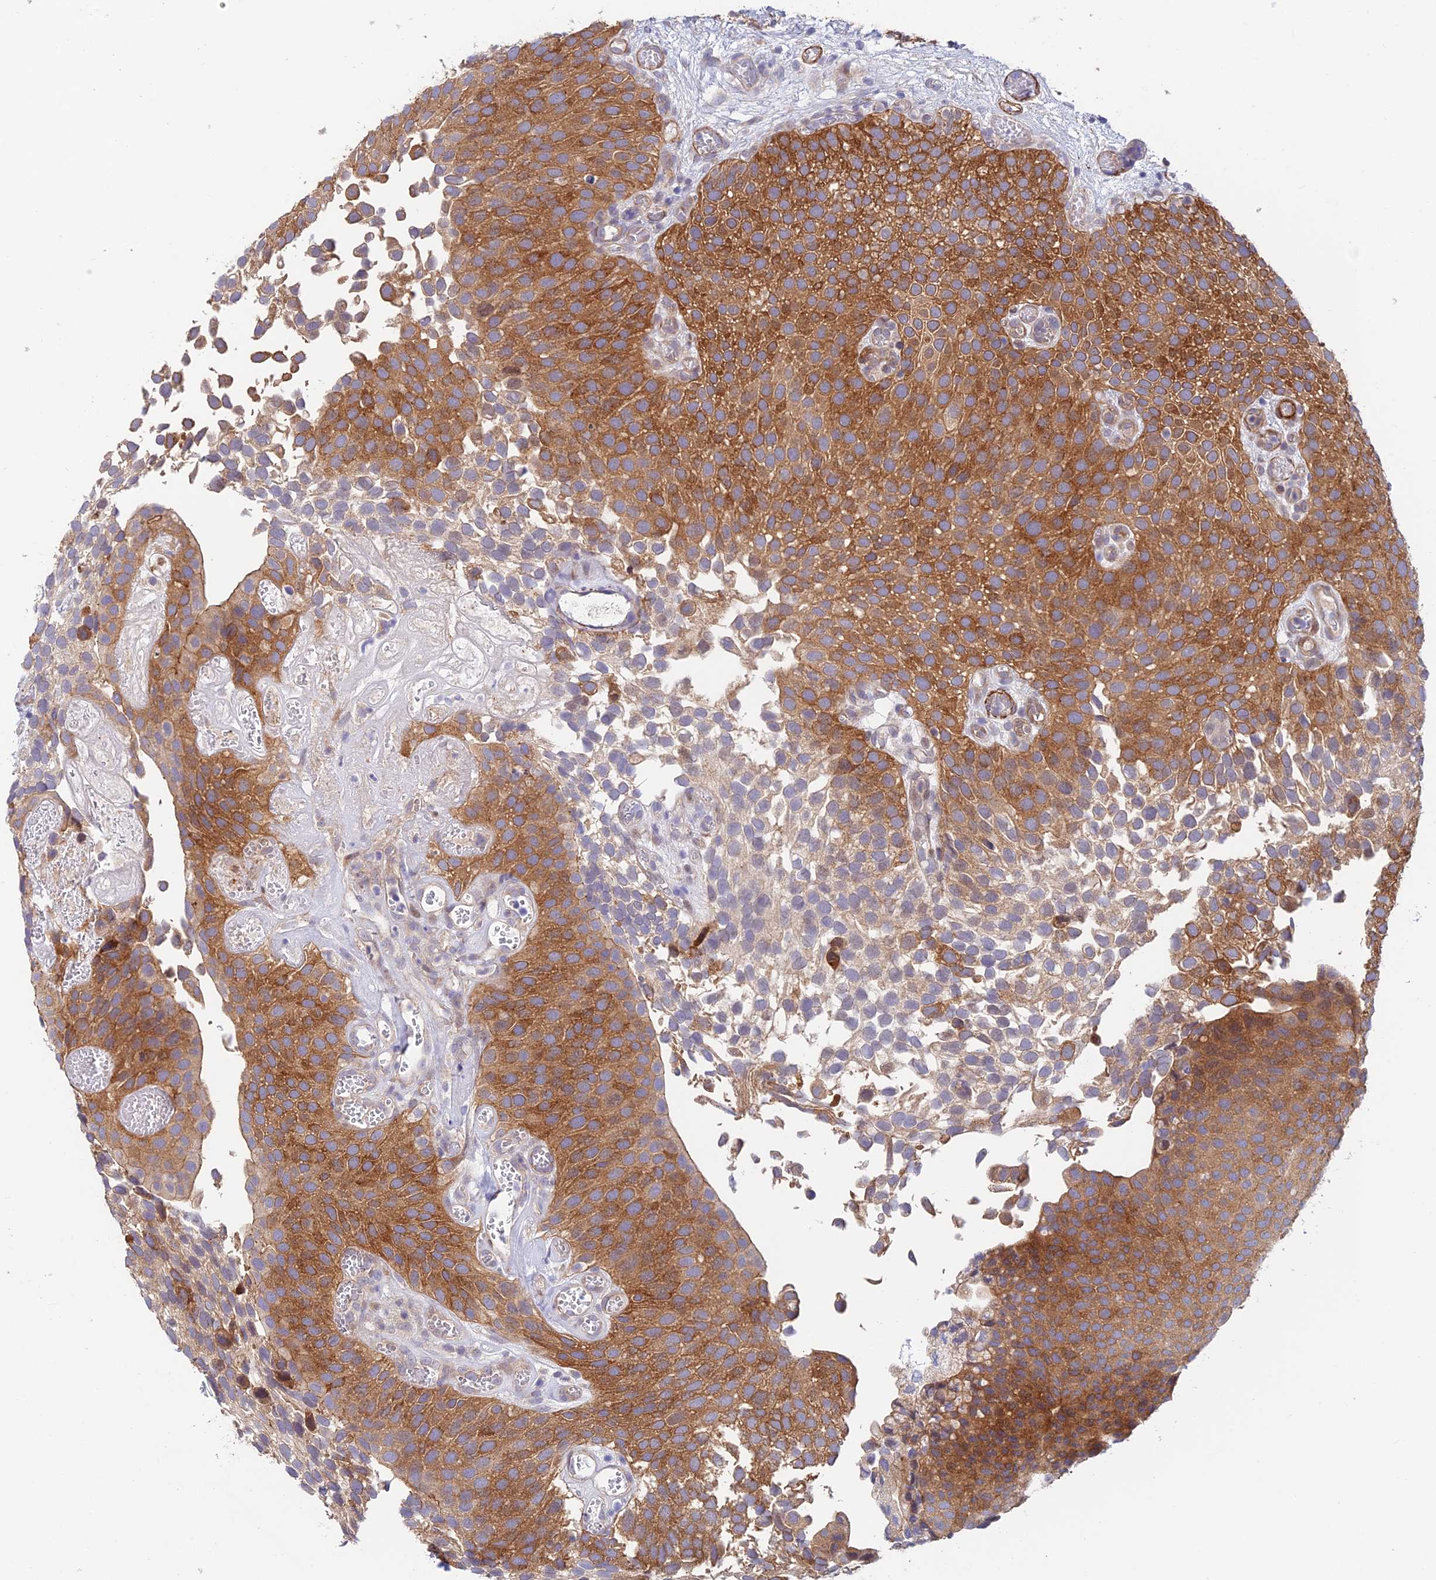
{"staining": {"intensity": "moderate", "quantity": ">75%", "location": "cytoplasmic/membranous"}, "tissue": "urothelial cancer", "cell_type": "Tumor cells", "image_type": "cancer", "snomed": [{"axis": "morphology", "description": "Urothelial carcinoma, Low grade"}, {"axis": "topography", "description": "Urinary bladder"}], "caption": "A micrograph of human urothelial cancer stained for a protein demonstrates moderate cytoplasmic/membranous brown staining in tumor cells.", "gene": "ANKRD50", "patient": {"sex": "male", "age": 89}}